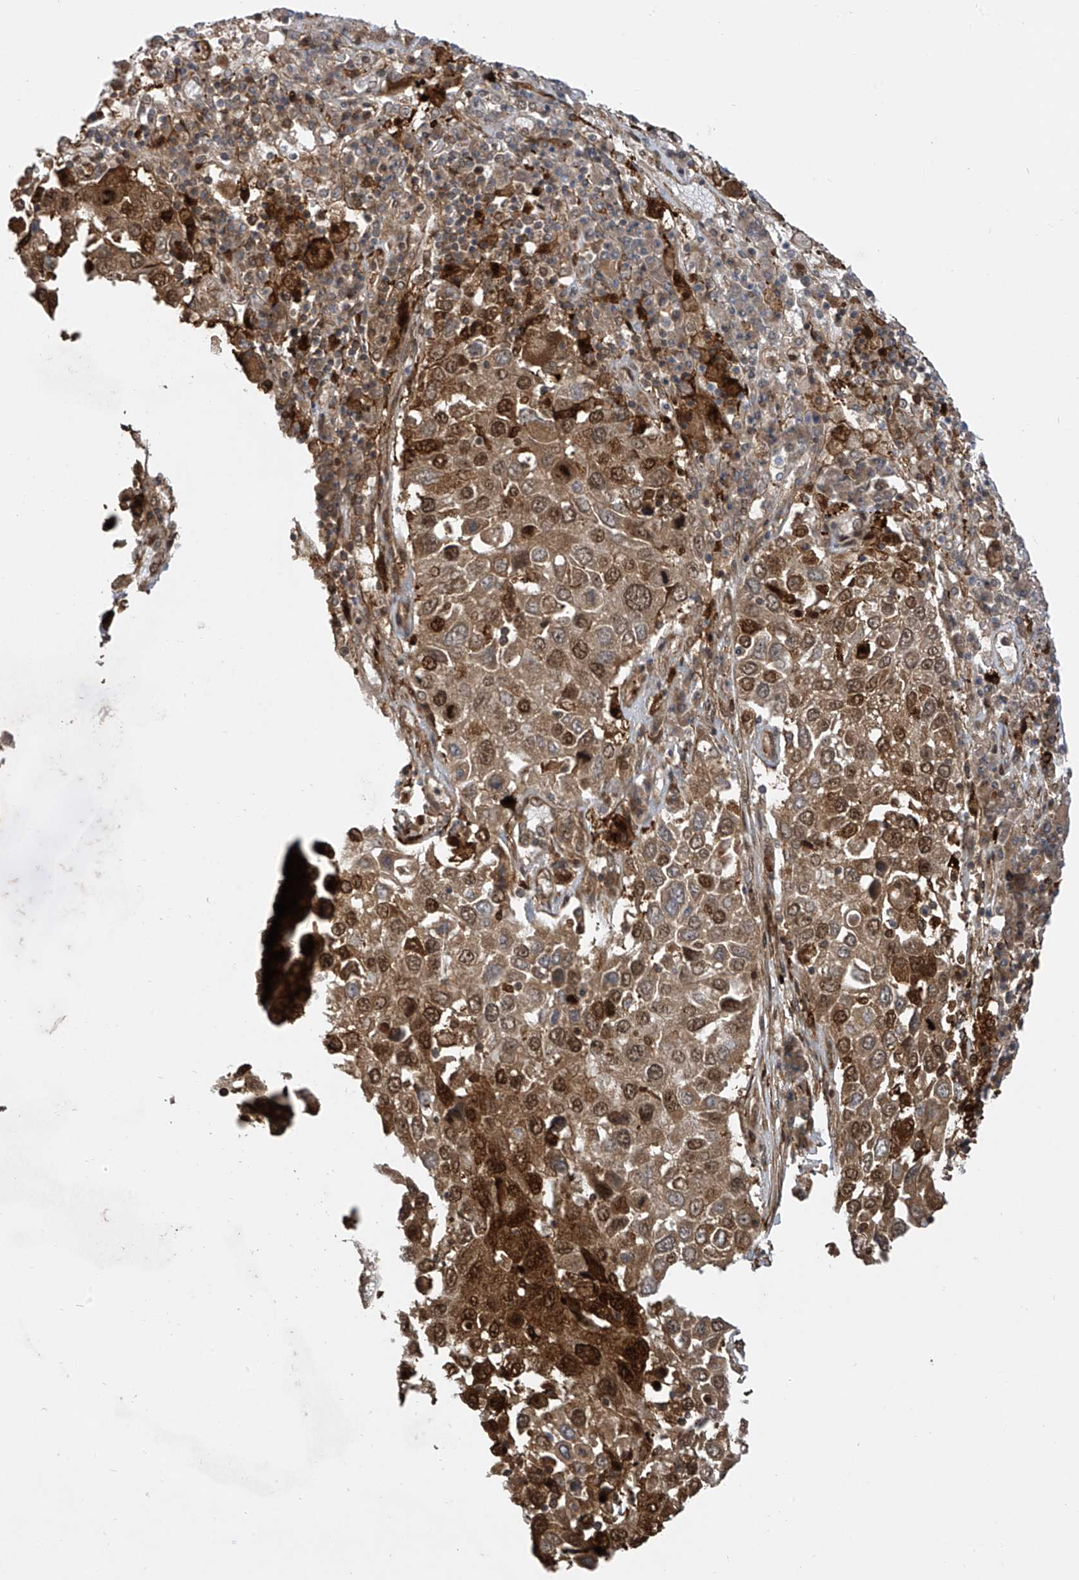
{"staining": {"intensity": "moderate", "quantity": ">75%", "location": "cytoplasmic/membranous,nuclear"}, "tissue": "lung cancer", "cell_type": "Tumor cells", "image_type": "cancer", "snomed": [{"axis": "morphology", "description": "Squamous cell carcinoma, NOS"}, {"axis": "topography", "description": "Lung"}], "caption": "Protein expression analysis of human lung cancer (squamous cell carcinoma) reveals moderate cytoplasmic/membranous and nuclear expression in approximately >75% of tumor cells.", "gene": "ATAD2B", "patient": {"sex": "male", "age": 65}}